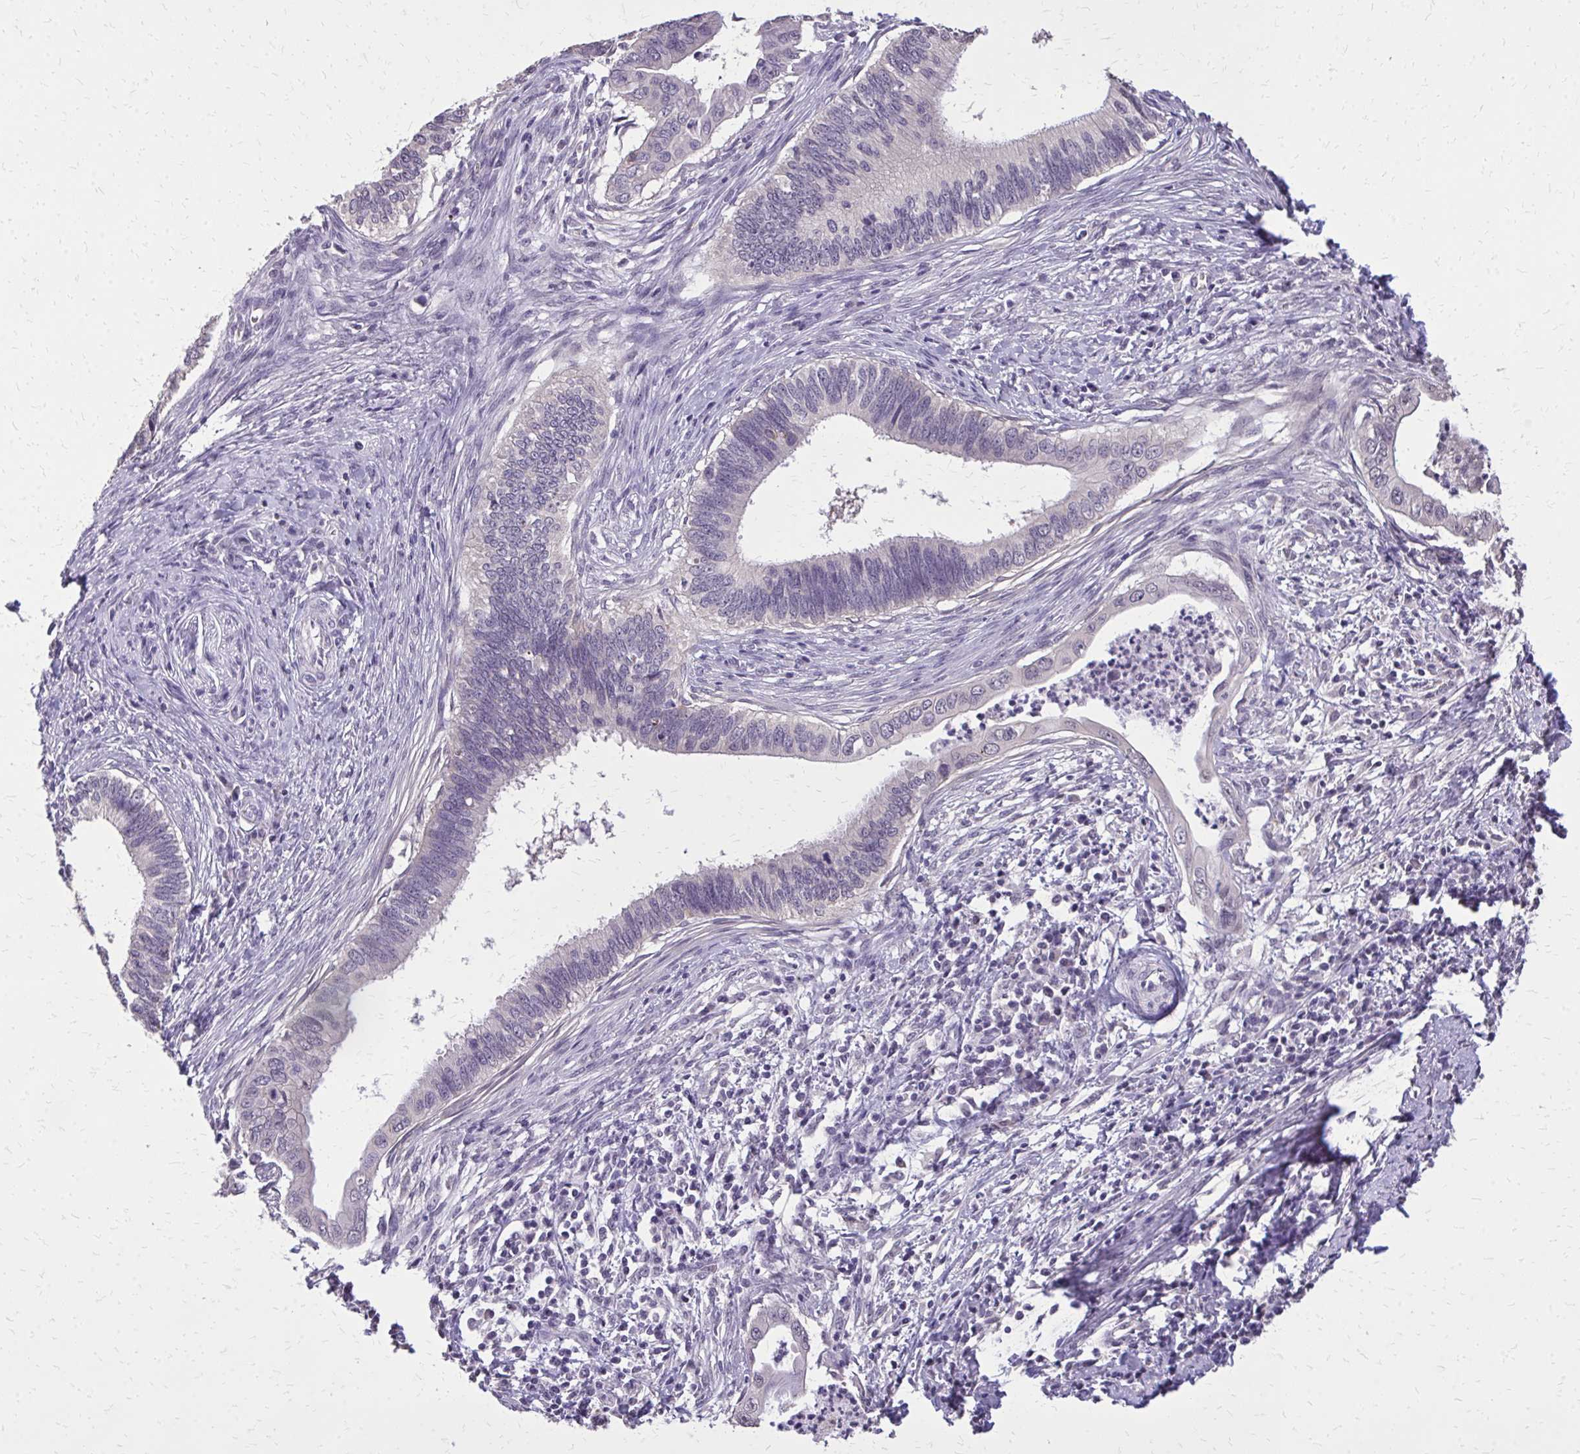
{"staining": {"intensity": "negative", "quantity": "none", "location": "none"}, "tissue": "cervical cancer", "cell_type": "Tumor cells", "image_type": "cancer", "snomed": [{"axis": "morphology", "description": "Adenocarcinoma, NOS"}, {"axis": "topography", "description": "Cervix"}], "caption": "Tumor cells show no significant protein positivity in cervical cancer.", "gene": "AKAP5", "patient": {"sex": "female", "age": 42}}